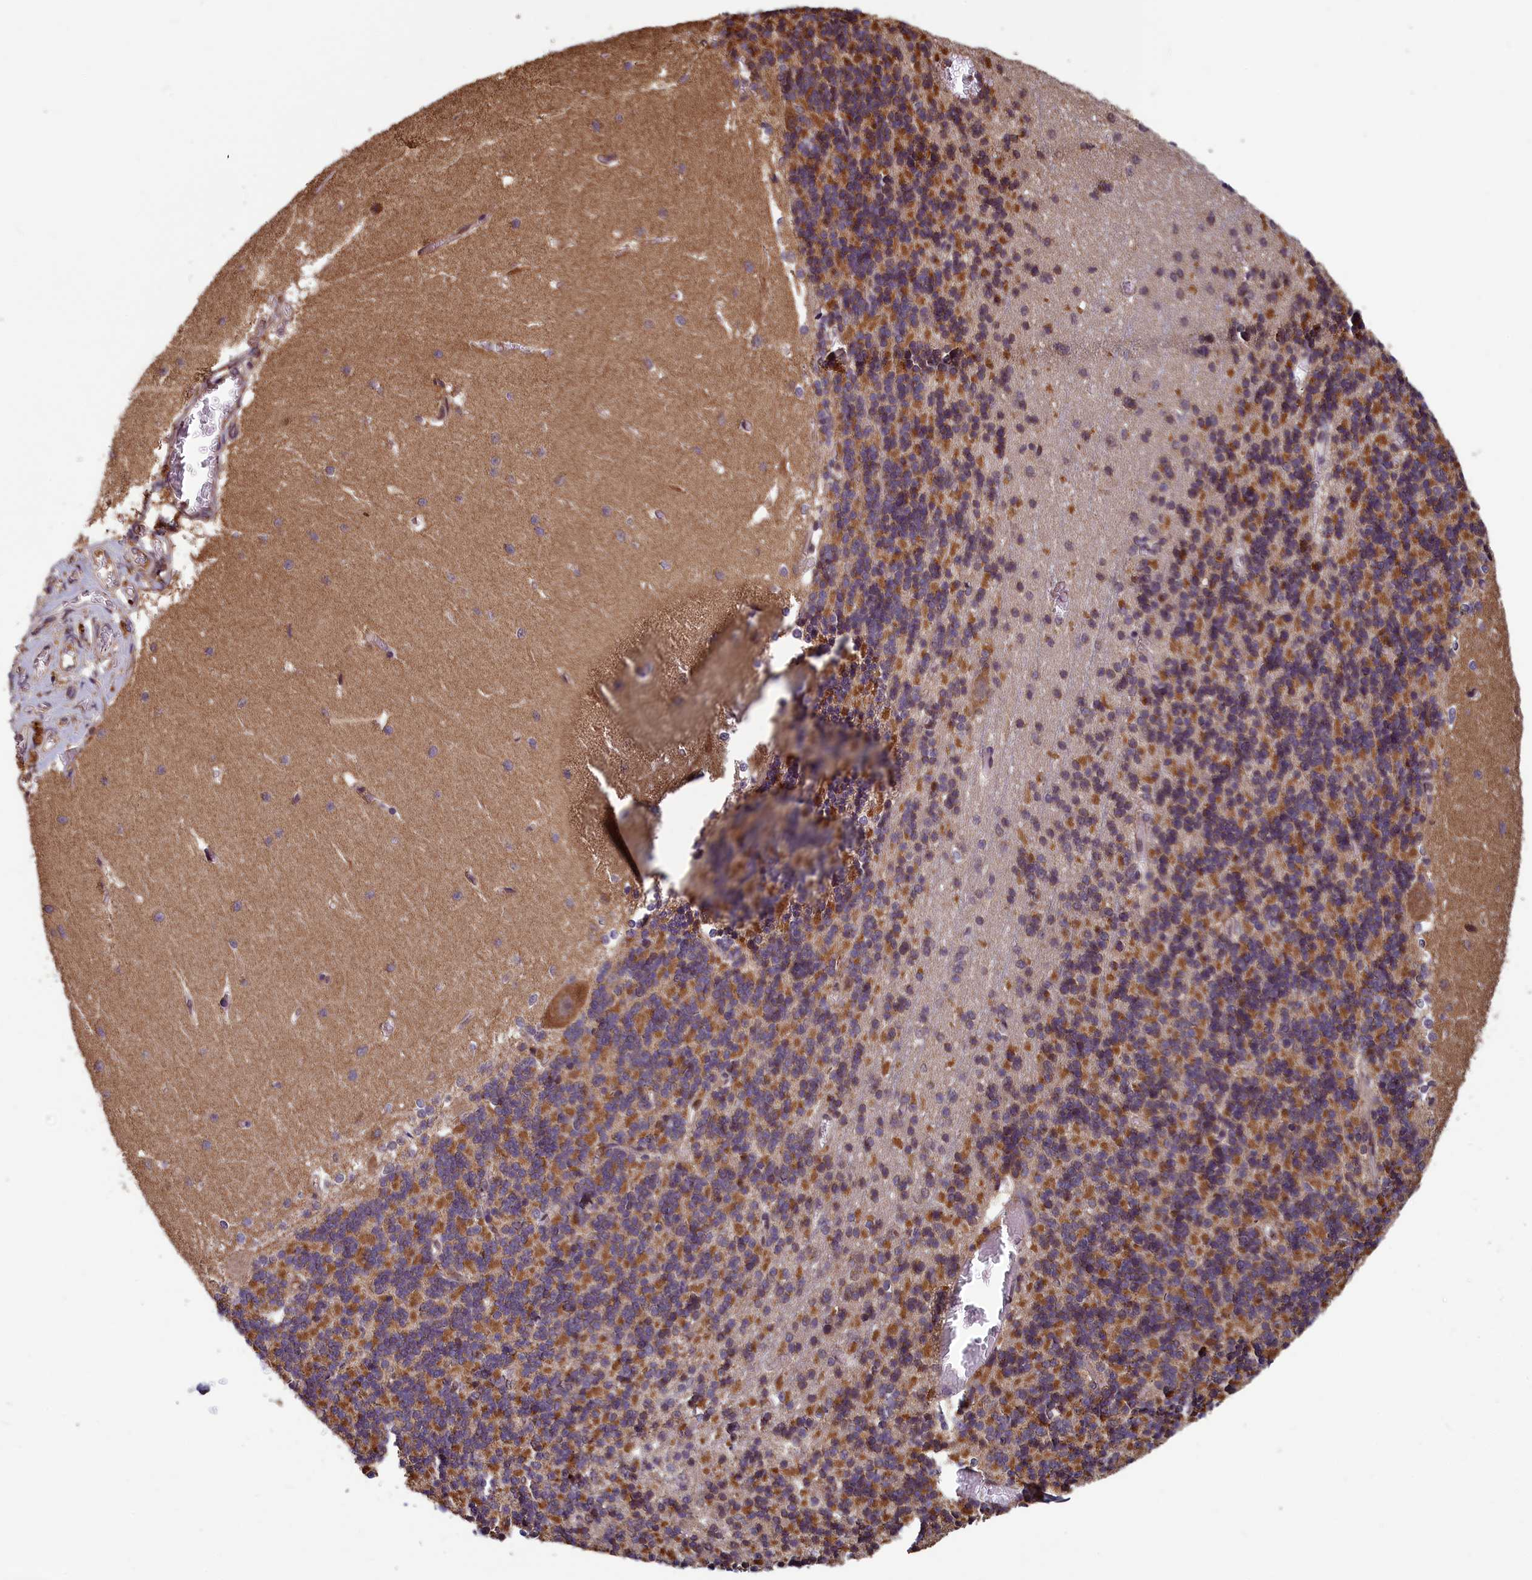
{"staining": {"intensity": "moderate", "quantity": "25%-75%", "location": "cytoplasmic/membranous"}, "tissue": "cerebellum", "cell_type": "Cells in granular layer", "image_type": "normal", "snomed": [{"axis": "morphology", "description": "Normal tissue, NOS"}, {"axis": "topography", "description": "Cerebellum"}], "caption": "High-power microscopy captured an immunohistochemistry image of unremarkable cerebellum, revealing moderate cytoplasmic/membranous positivity in about 25%-75% of cells in granular layer.", "gene": "CCDC15", "patient": {"sex": "male", "age": 37}}